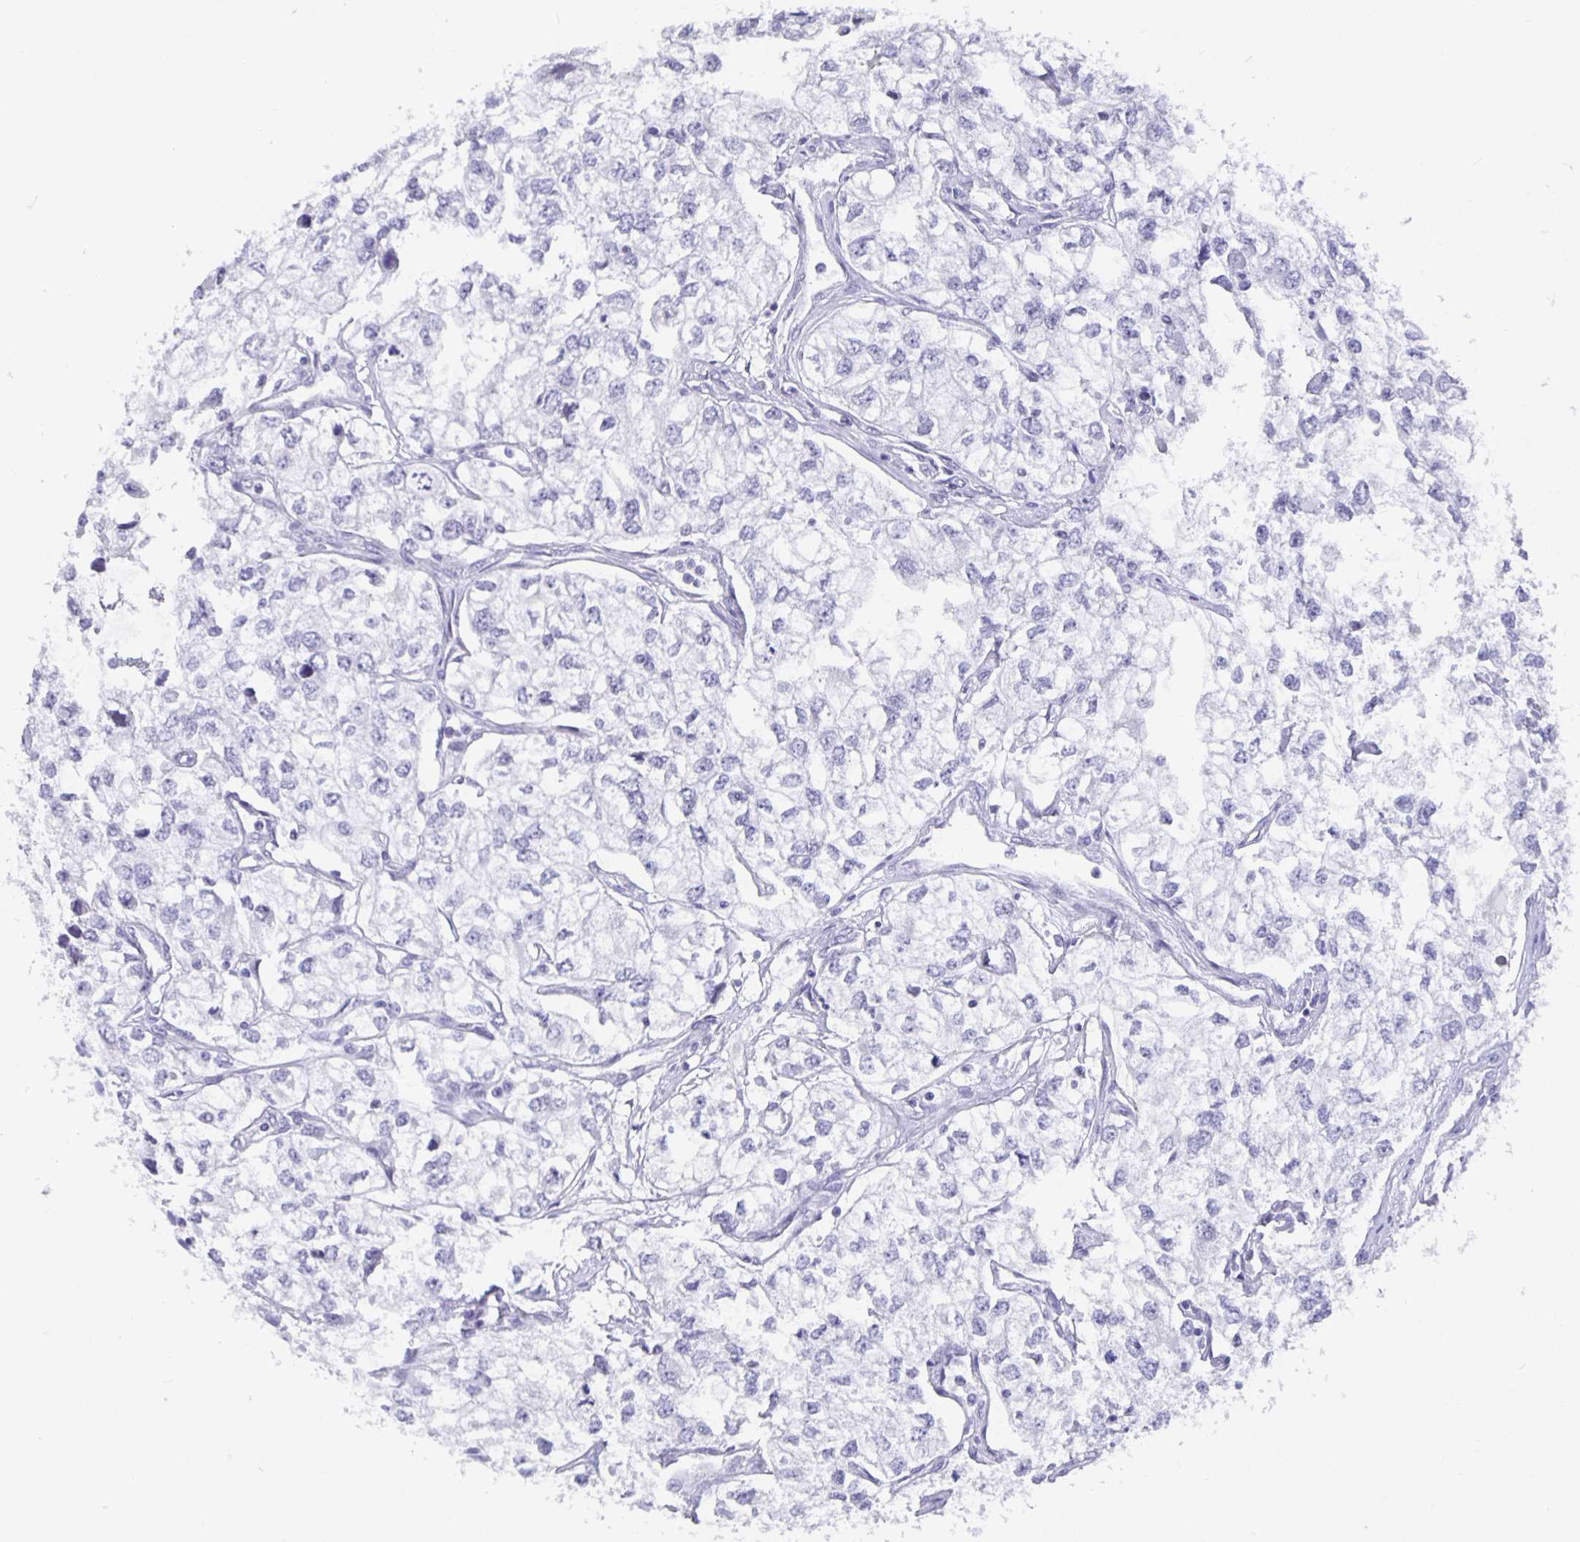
{"staining": {"intensity": "negative", "quantity": "none", "location": "none"}, "tissue": "renal cancer", "cell_type": "Tumor cells", "image_type": "cancer", "snomed": [{"axis": "morphology", "description": "Adenocarcinoma, NOS"}, {"axis": "topography", "description": "Kidney"}], "caption": "Immunohistochemical staining of human renal cancer (adenocarcinoma) shows no significant positivity in tumor cells.", "gene": "OLIG2", "patient": {"sex": "female", "age": 59}}